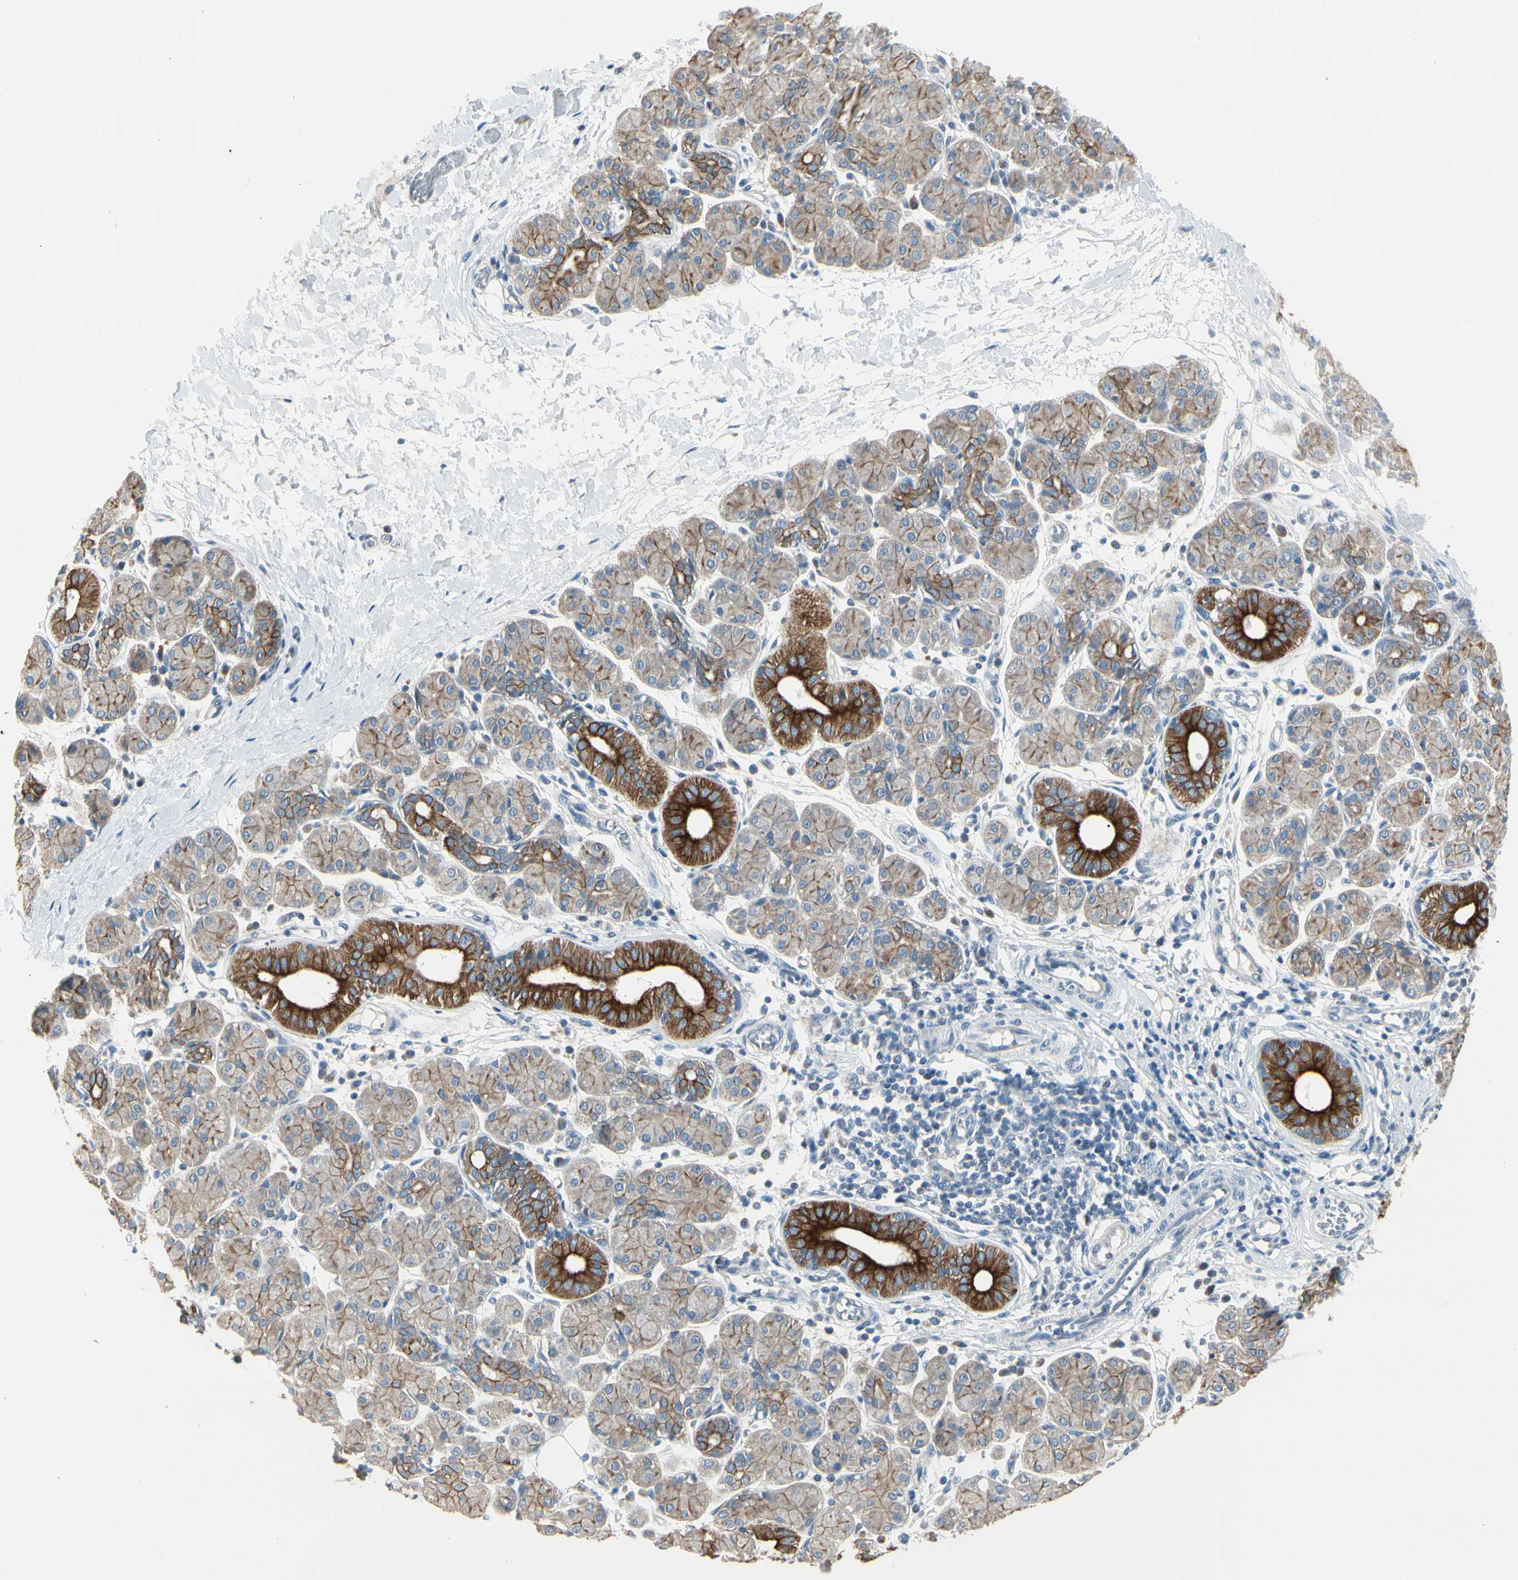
{"staining": {"intensity": "moderate", "quantity": "25%-75%", "location": "cytoplasmic/membranous"}, "tissue": "salivary gland", "cell_type": "Glandular cells", "image_type": "normal", "snomed": [{"axis": "morphology", "description": "Normal tissue, NOS"}, {"axis": "morphology", "description": "Inflammation, NOS"}, {"axis": "topography", "description": "Lymph node"}, {"axis": "topography", "description": "Salivary gland"}], "caption": "An immunohistochemistry (IHC) micrograph of normal tissue is shown. Protein staining in brown shows moderate cytoplasmic/membranous positivity in salivary gland within glandular cells. (DAB IHC, brown staining for protein, blue staining for nuclei).", "gene": "DUSP12", "patient": {"sex": "male", "age": 3}}